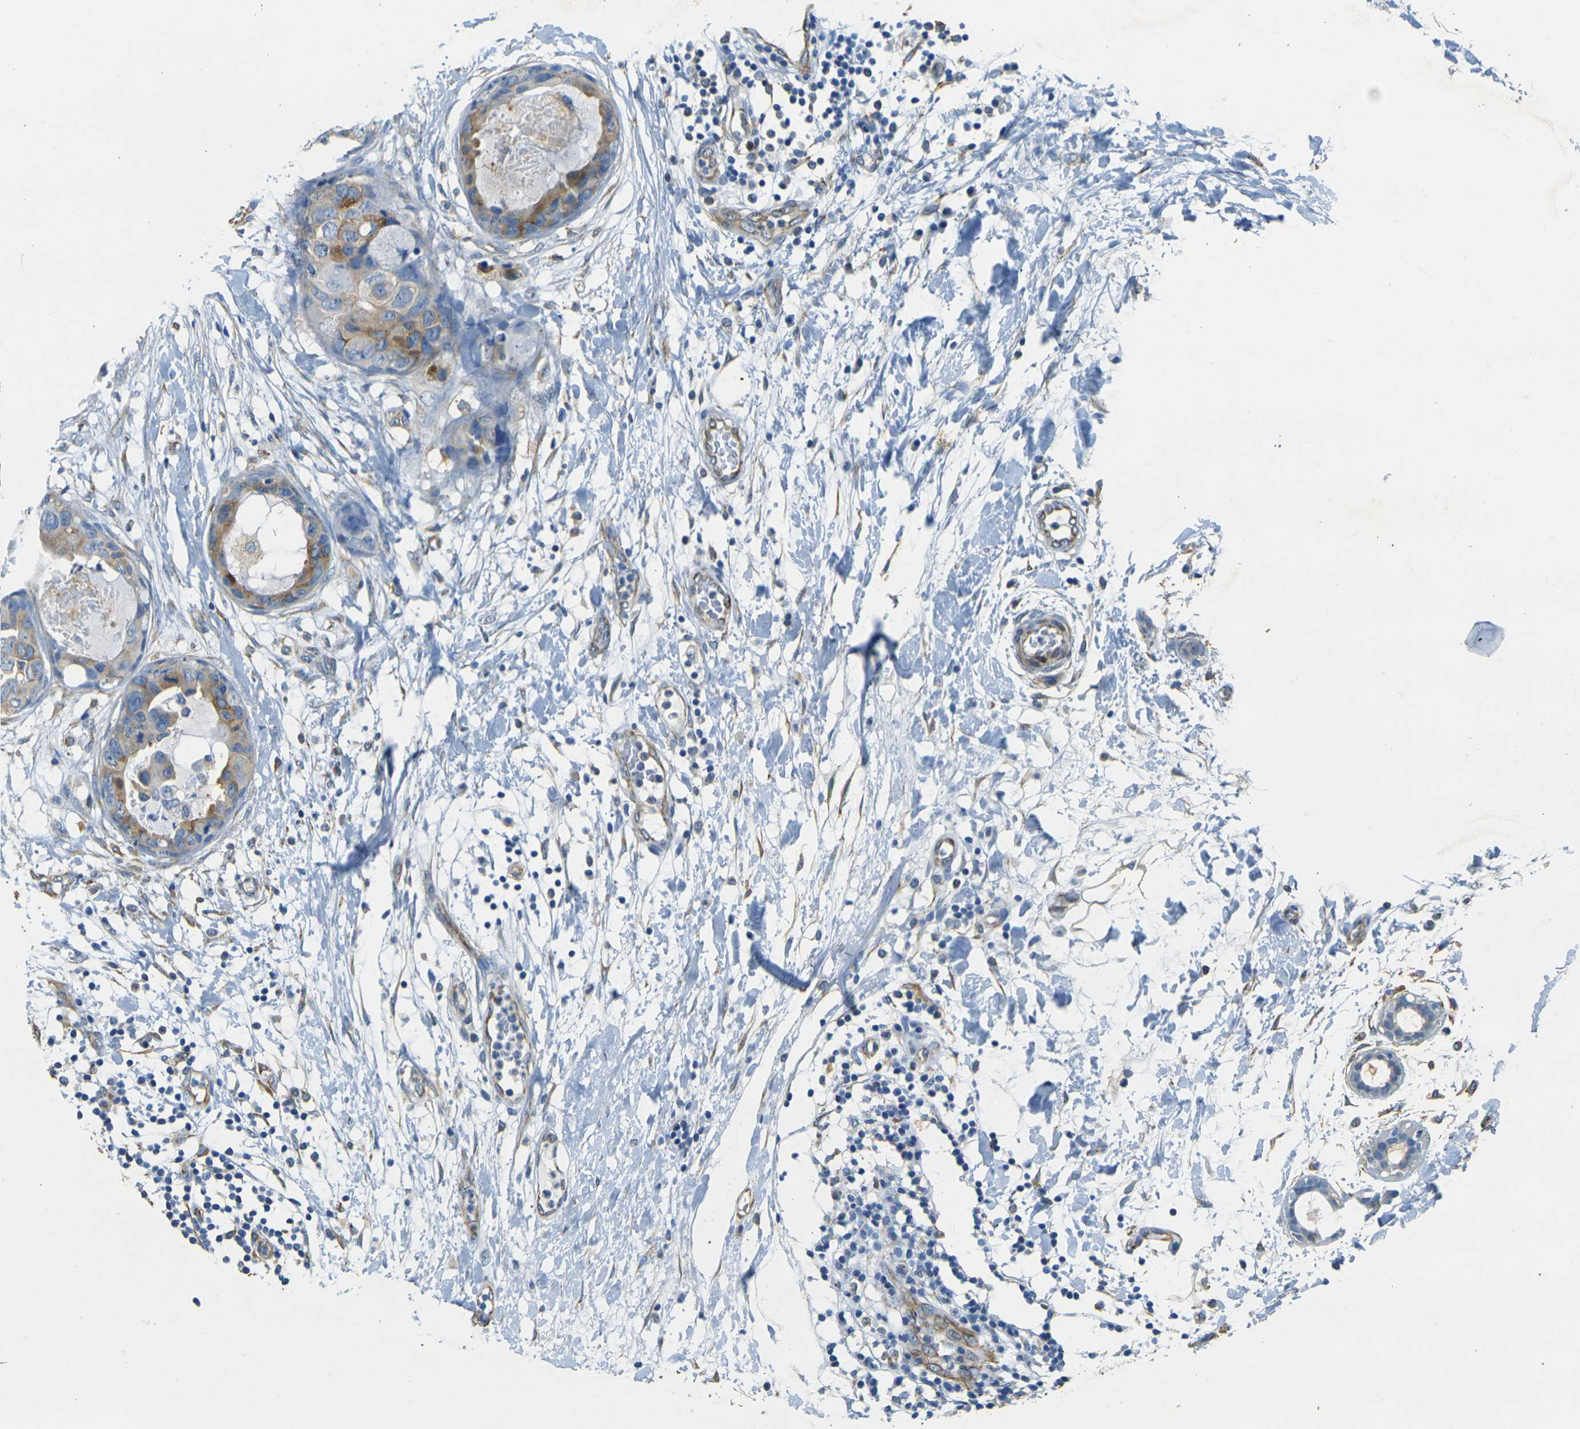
{"staining": {"intensity": "moderate", "quantity": "25%-75%", "location": "cytoplasmic/membranous"}, "tissue": "breast cancer", "cell_type": "Tumor cells", "image_type": "cancer", "snomed": [{"axis": "morphology", "description": "Duct carcinoma"}, {"axis": "topography", "description": "Breast"}], "caption": "Moderate cytoplasmic/membranous expression for a protein is seen in about 25%-75% of tumor cells of breast cancer (infiltrating ductal carcinoma) using immunohistochemistry.", "gene": "SORT1", "patient": {"sex": "female", "age": 40}}